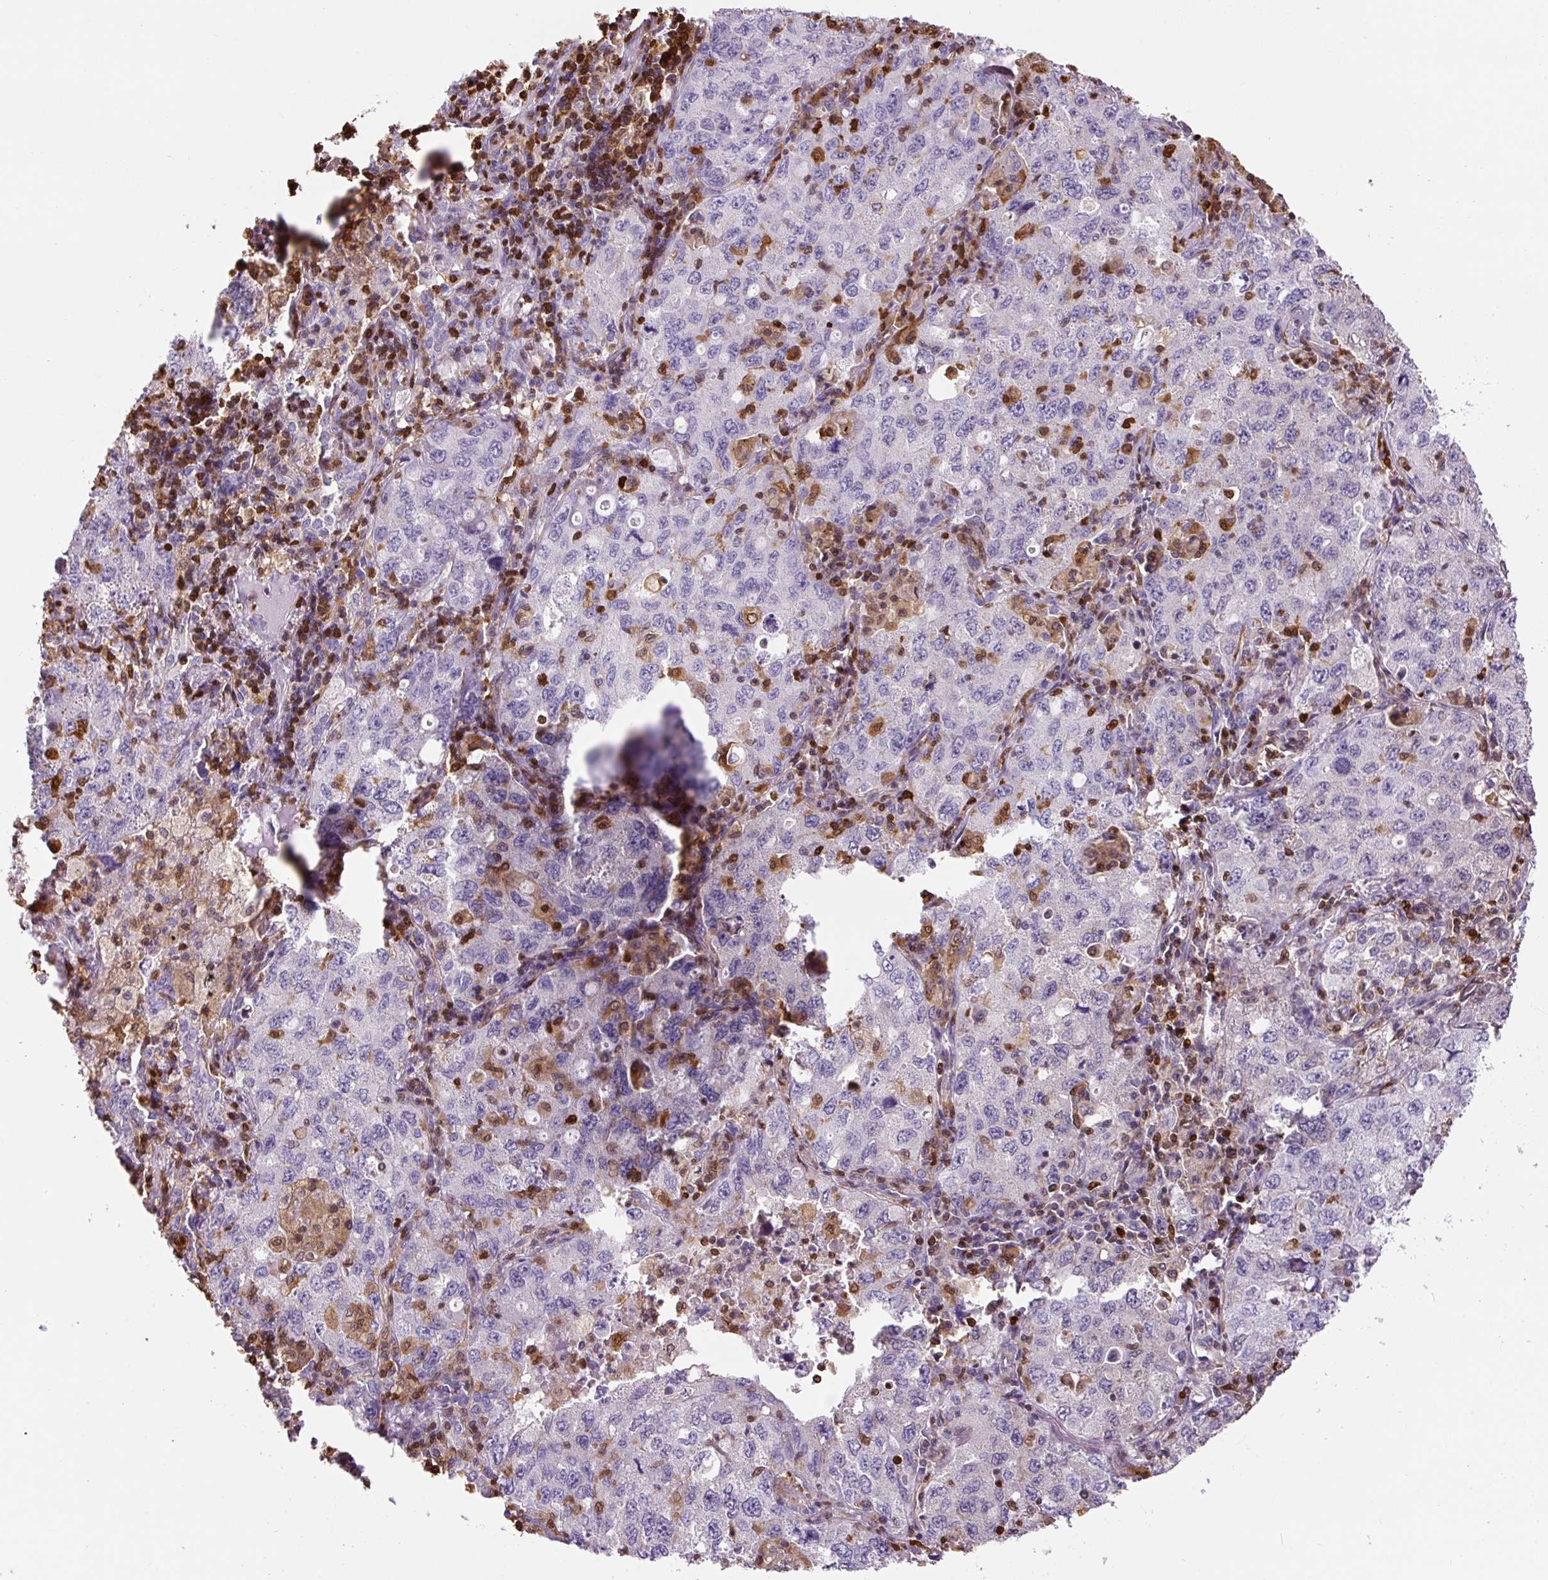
{"staining": {"intensity": "negative", "quantity": "none", "location": "none"}, "tissue": "lung cancer", "cell_type": "Tumor cells", "image_type": "cancer", "snomed": [{"axis": "morphology", "description": "Adenocarcinoma, NOS"}, {"axis": "topography", "description": "Lung"}], "caption": "High power microscopy micrograph of an immunohistochemistry histopathology image of adenocarcinoma (lung), revealing no significant expression in tumor cells.", "gene": "S100A4", "patient": {"sex": "female", "age": 57}}